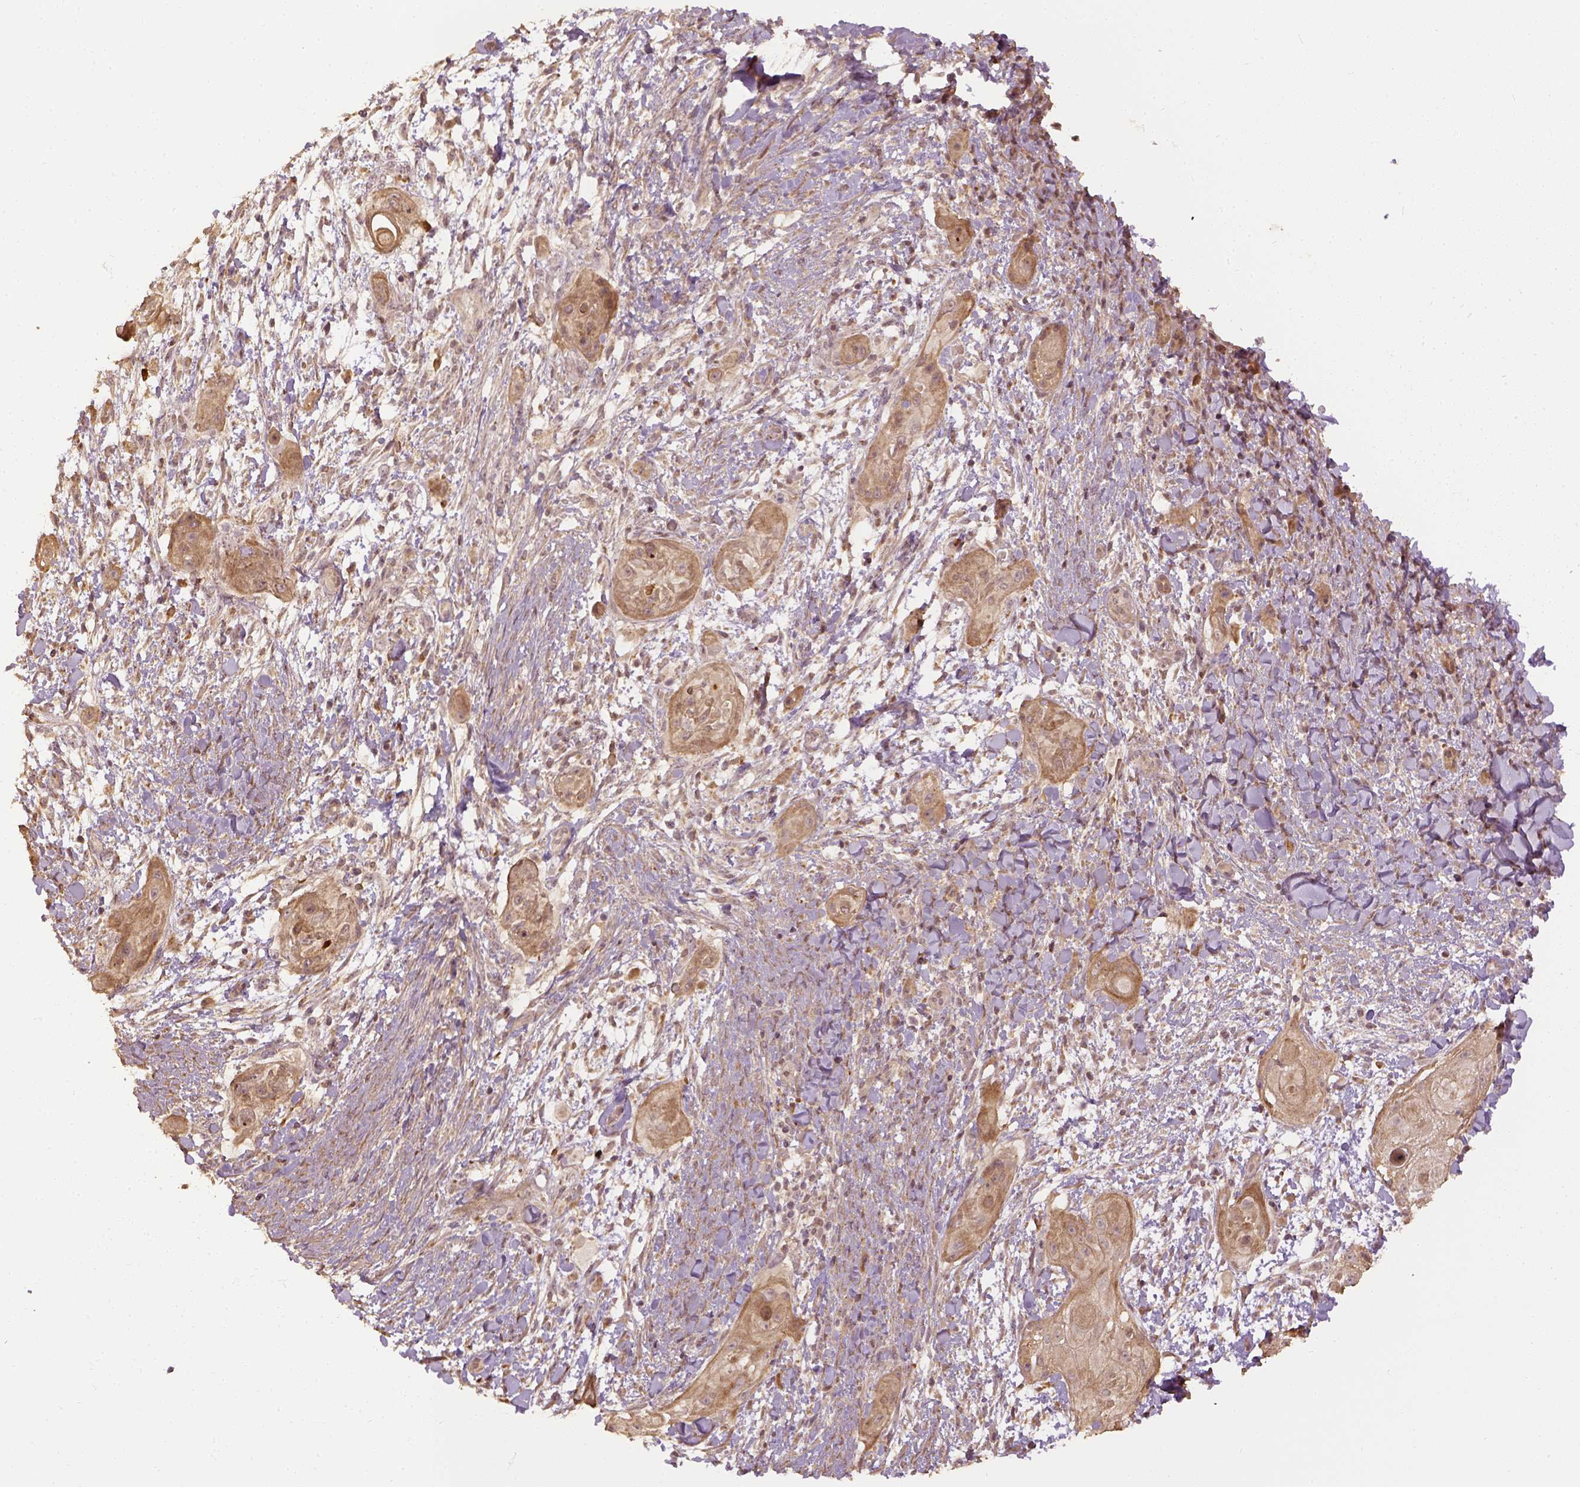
{"staining": {"intensity": "weak", "quantity": ">75%", "location": "cytoplasmic/membranous"}, "tissue": "skin cancer", "cell_type": "Tumor cells", "image_type": "cancer", "snomed": [{"axis": "morphology", "description": "Squamous cell carcinoma, NOS"}, {"axis": "topography", "description": "Skin"}], "caption": "High-magnification brightfield microscopy of skin cancer stained with DAB (brown) and counterstained with hematoxylin (blue). tumor cells exhibit weak cytoplasmic/membranous expression is identified in approximately>75% of cells. Using DAB (3,3'-diaminobenzidine) (brown) and hematoxylin (blue) stains, captured at high magnification using brightfield microscopy.", "gene": "VEGFA", "patient": {"sex": "male", "age": 62}}